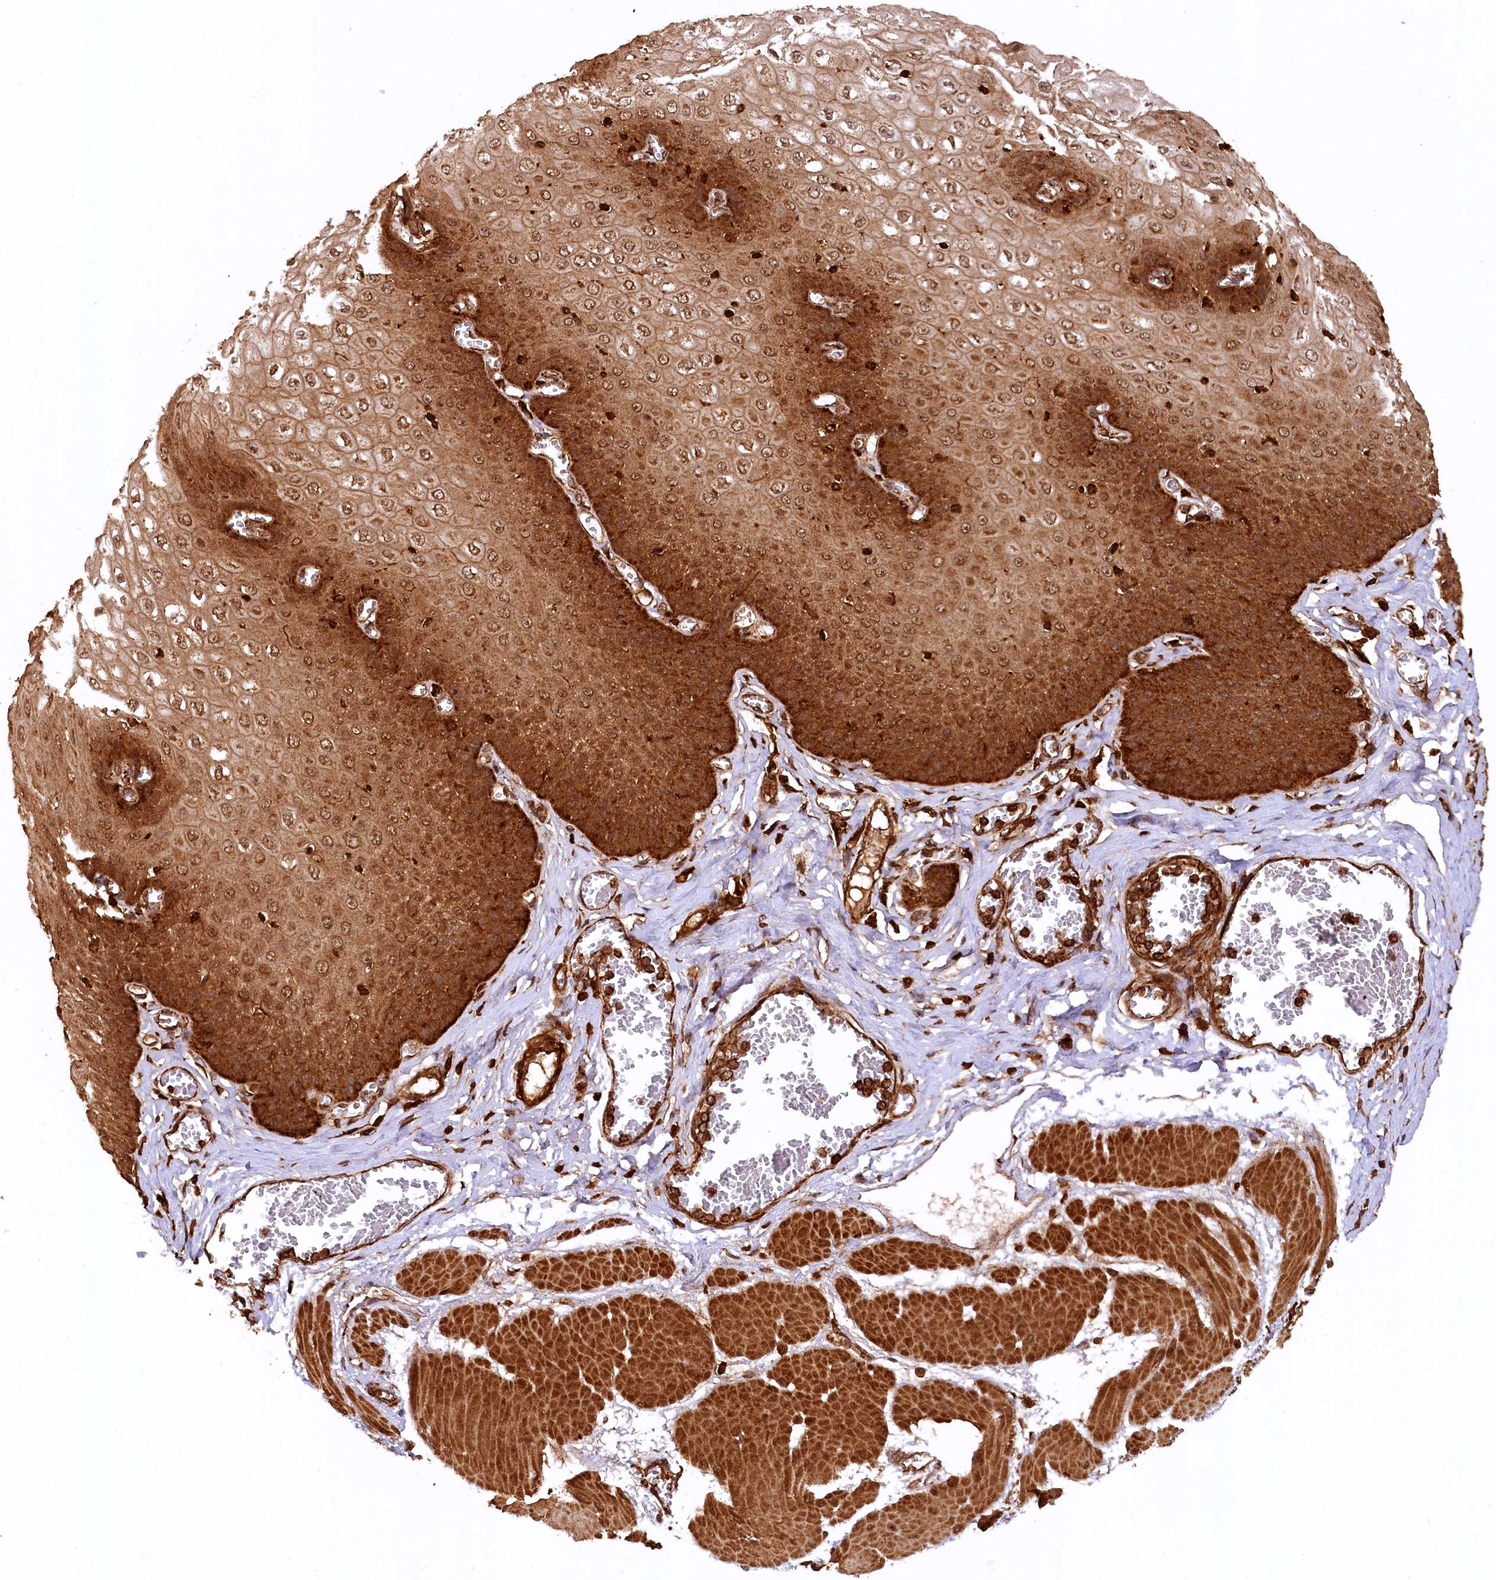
{"staining": {"intensity": "strong", "quantity": ">75%", "location": "cytoplasmic/membranous,nuclear"}, "tissue": "esophagus", "cell_type": "Squamous epithelial cells", "image_type": "normal", "snomed": [{"axis": "morphology", "description": "Normal tissue, NOS"}, {"axis": "topography", "description": "Esophagus"}], "caption": "Immunohistochemistry (IHC) histopathology image of normal human esophagus stained for a protein (brown), which displays high levels of strong cytoplasmic/membranous,nuclear positivity in approximately >75% of squamous epithelial cells.", "gene": "STUB1", "patient": {"sex": "male", "age": 60}}